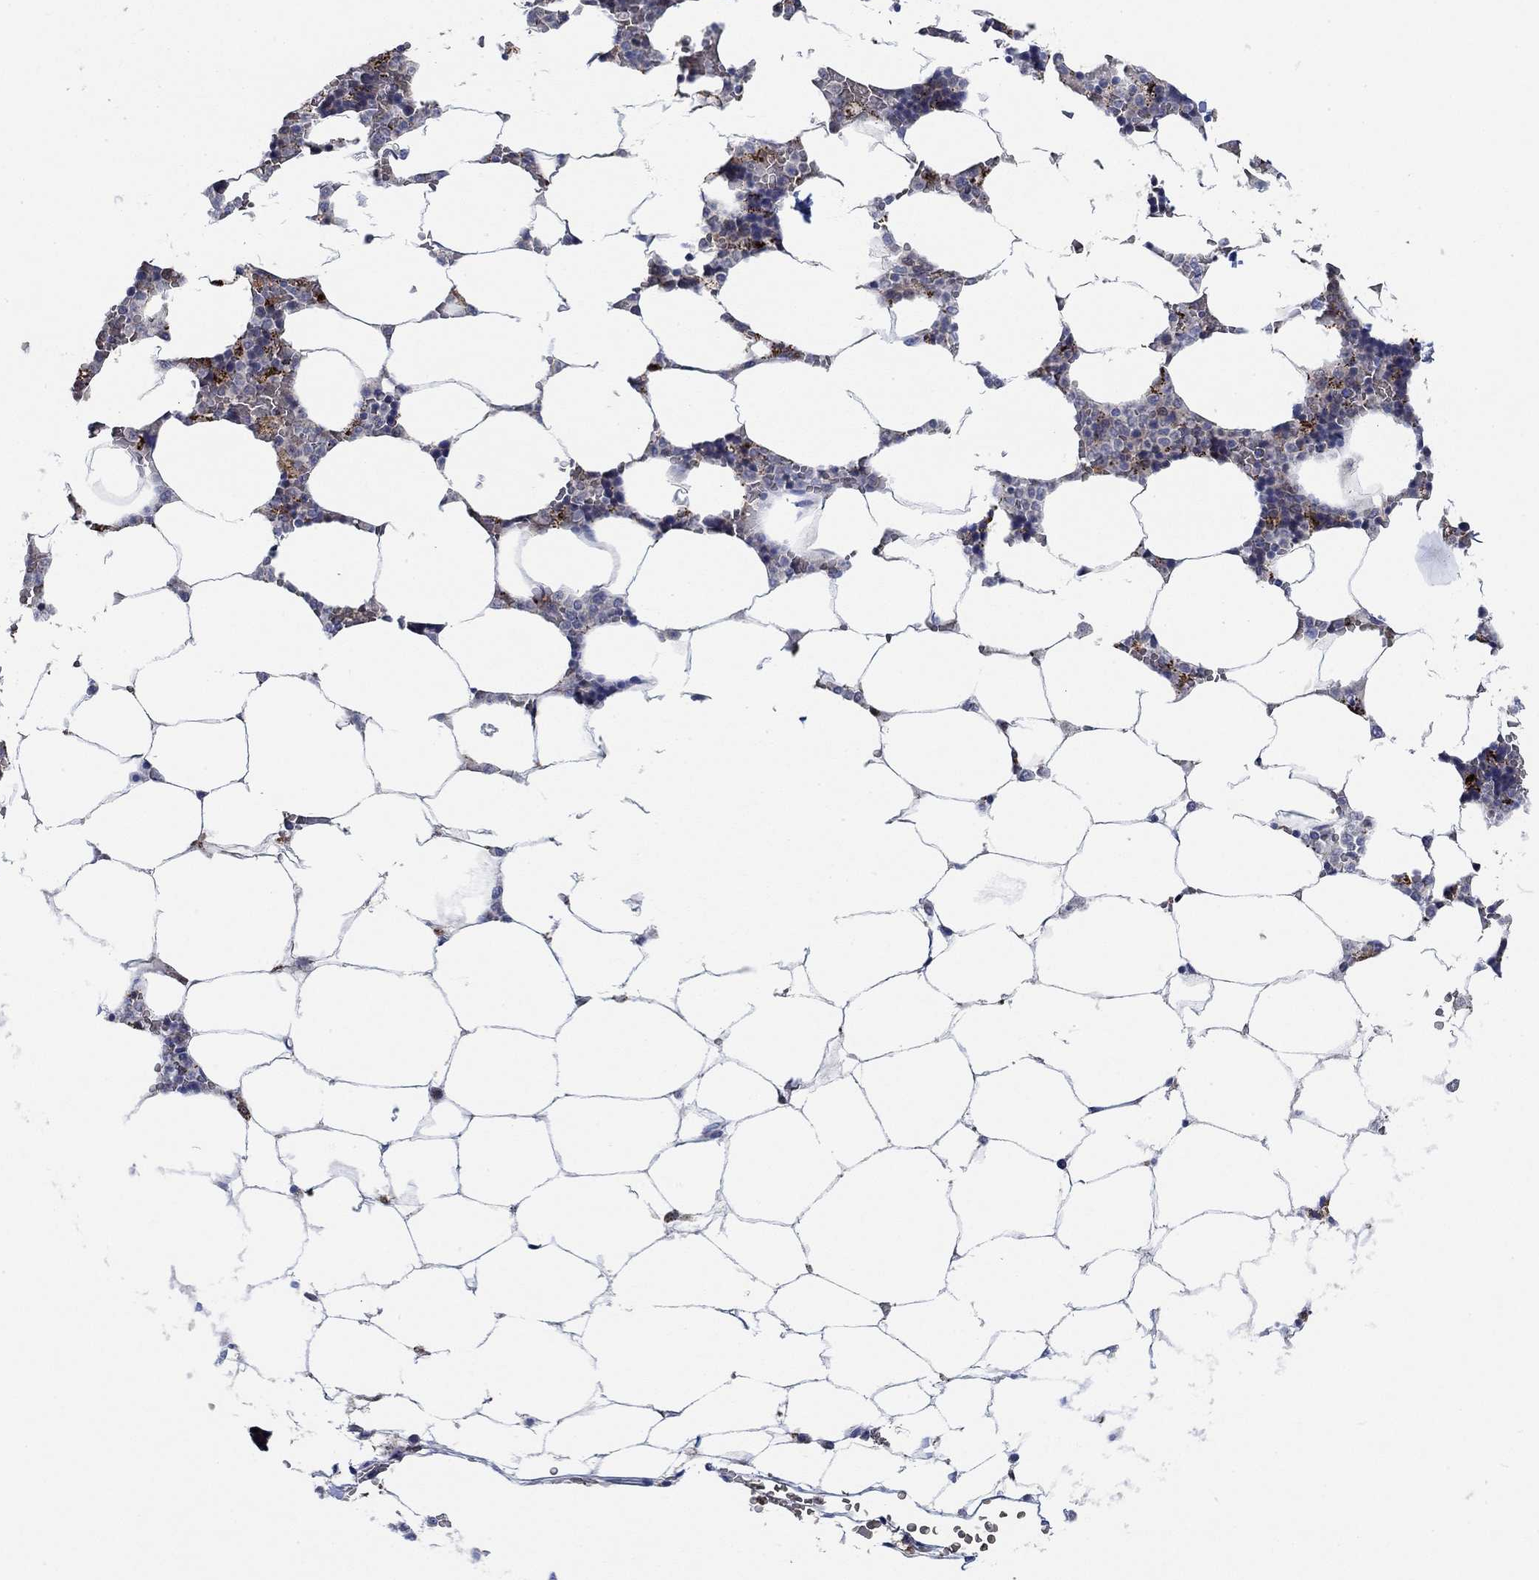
{"staining": {"intensity": "strong", "quantity": "<25%", "location": "cytoplasmic/membranous"}, "tissue": "bone marrow", "cell_type": "Hematopoietic cells", "image_type": "normal", "snomed": [{"axis": "morphology", "description": "Normal tissue, NOS"}, {"axis": "topography", "description": "Bone marrow"}], "caption": "Approximately <25% of hematopoietic cells in unremarkable human bone marrow display strong cytoplasmic/membranous protein positivity as visualized by brown immunohistochemical staining.", "gene": "MPP1", "patient": {"sex": "male", "age": 63}}